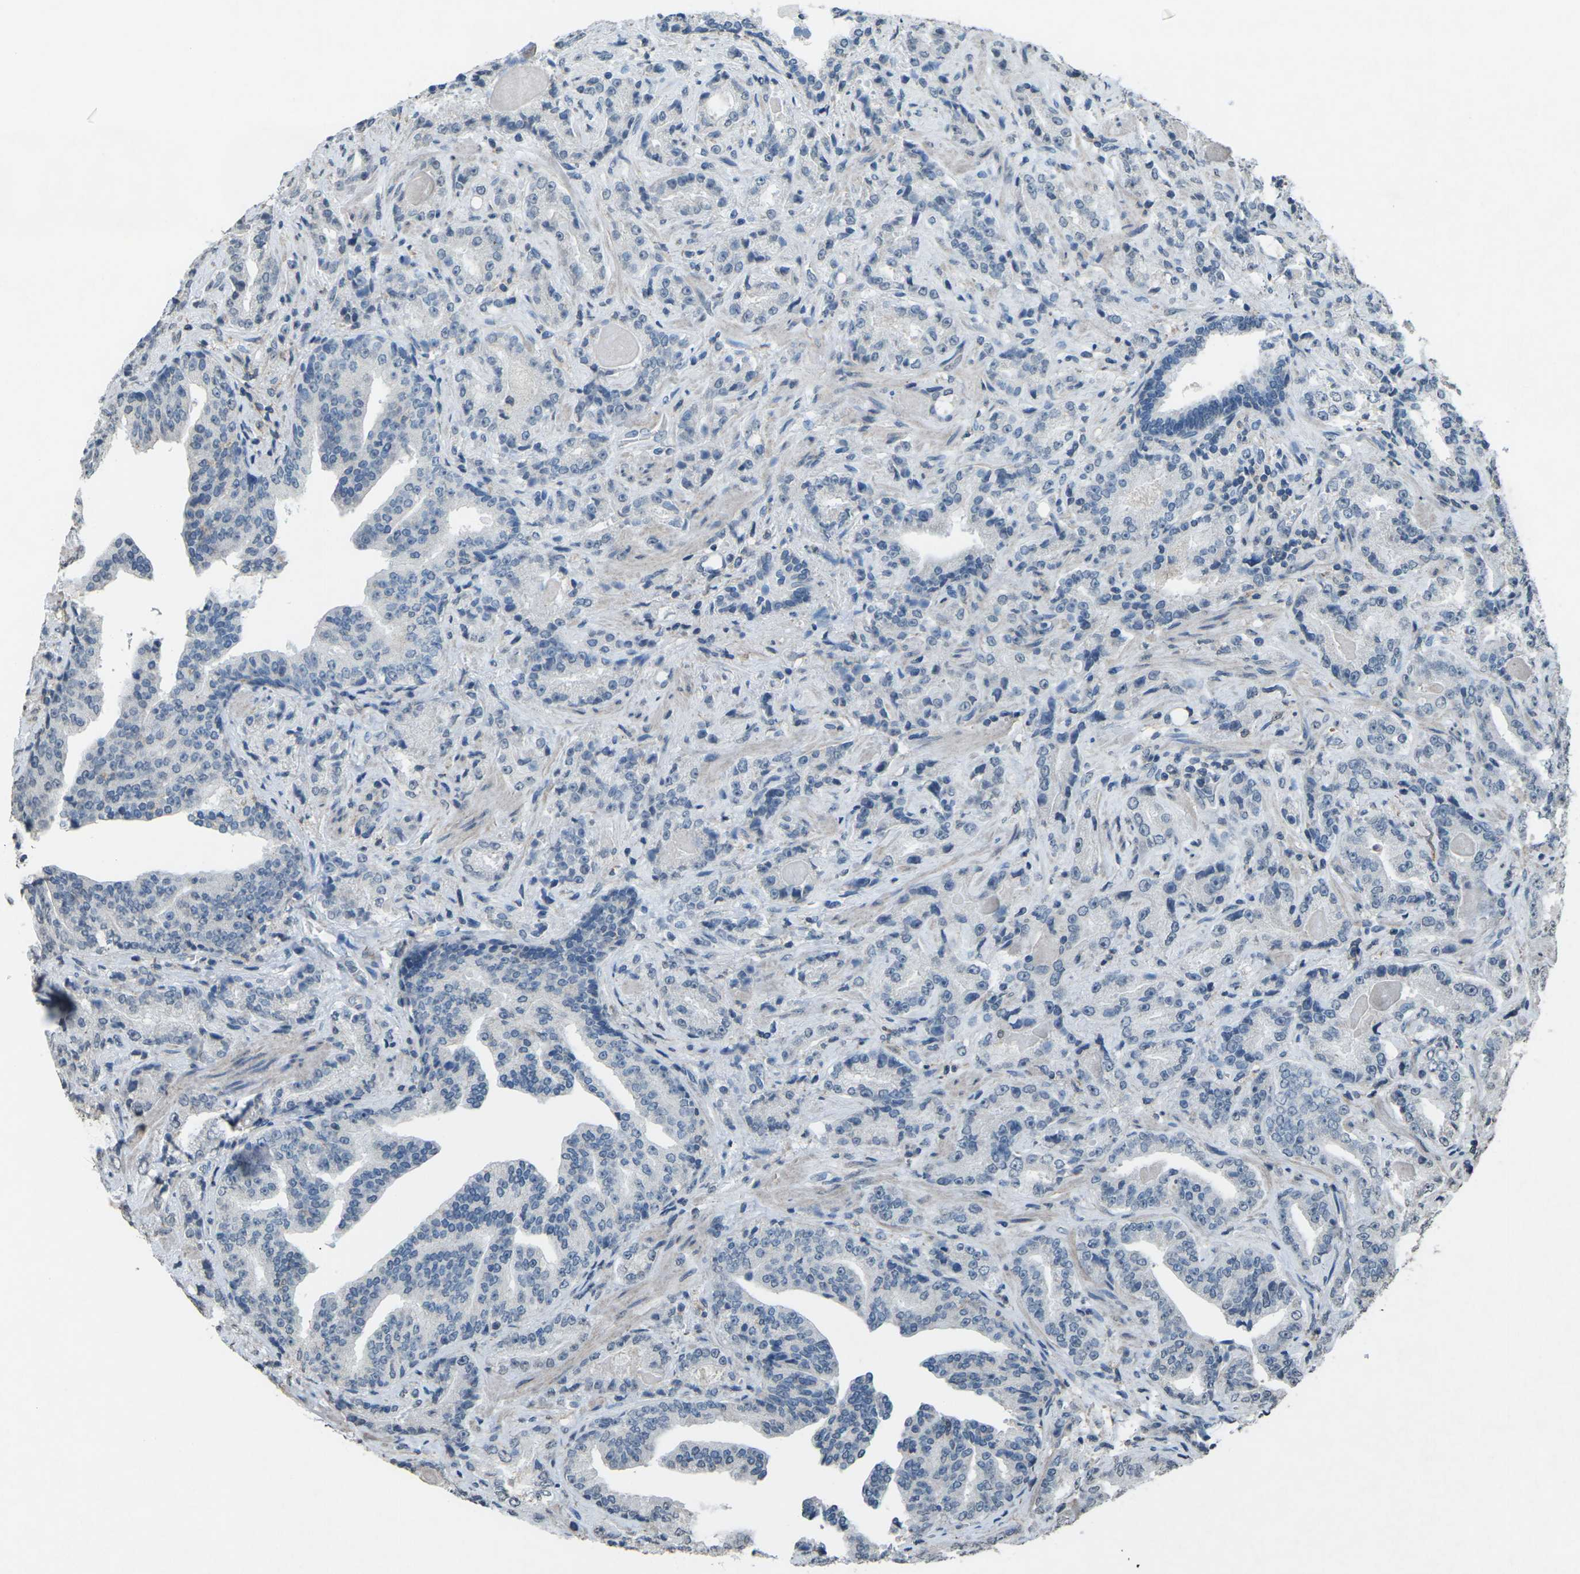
{"staining": {"intensity": "negative", "quantity": "none", "location": "none"}, "tissue": "prostate cancer", "cell_type": "Tumor cells", "image_type": "cancer", "snomed": [{"axis": "morphology", "description": "Adenocarcinoma, Low grade"}, {"axis": "topography", "description": "Prostate"}], "caption": "A high-resolution image shows IHC staining of low-grade adenocarcinoma (prostate), which reveals no significant expression in tumor cells. (DAB immunohistochemistry with hematoxylin counter stain).", "gene": "TFR2", "patient": {"sex": "male", "age": 60}}